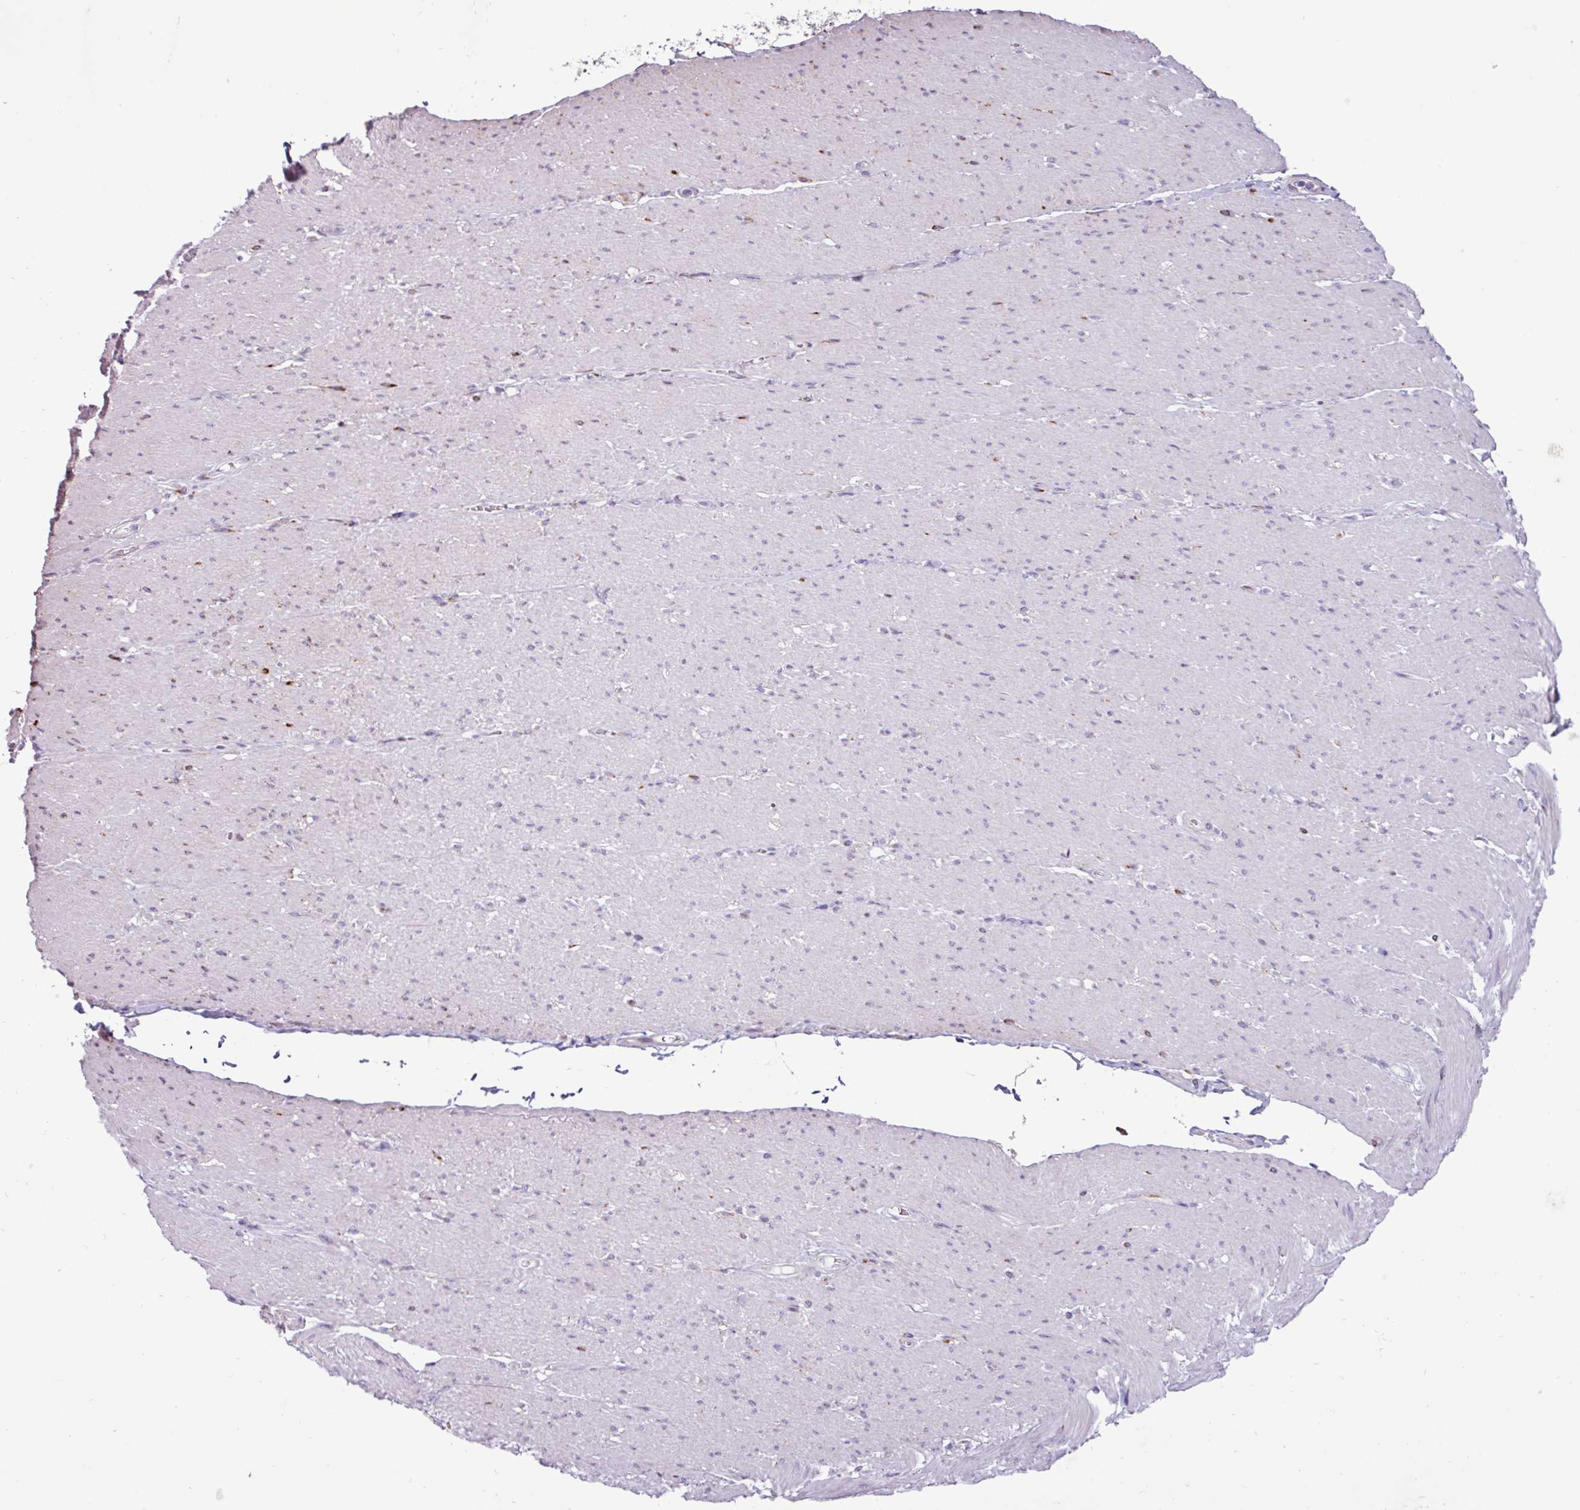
{"staining": {"intensity": "weak", "quantity": "<25%", "location": "cytoplasmic/membranous"}, "tissue": "smooth muscle", "cell_type": "Smooth muscle cells", "image_type": "normal", "snomed": [{"axis": "morphology", "description": "Normal tissue, NOS"}, {"axis": "topography", "description": "Smooth muscle"}, {"axis": "topography", "description": "Rectum"}], "caption": "Immunohistochemical staining of benign smooth muscle demonstrates no significant staining in smooth muscle cells.", "gene": "PPP1R35", "patient": {"sex": "male", "age": 53}}